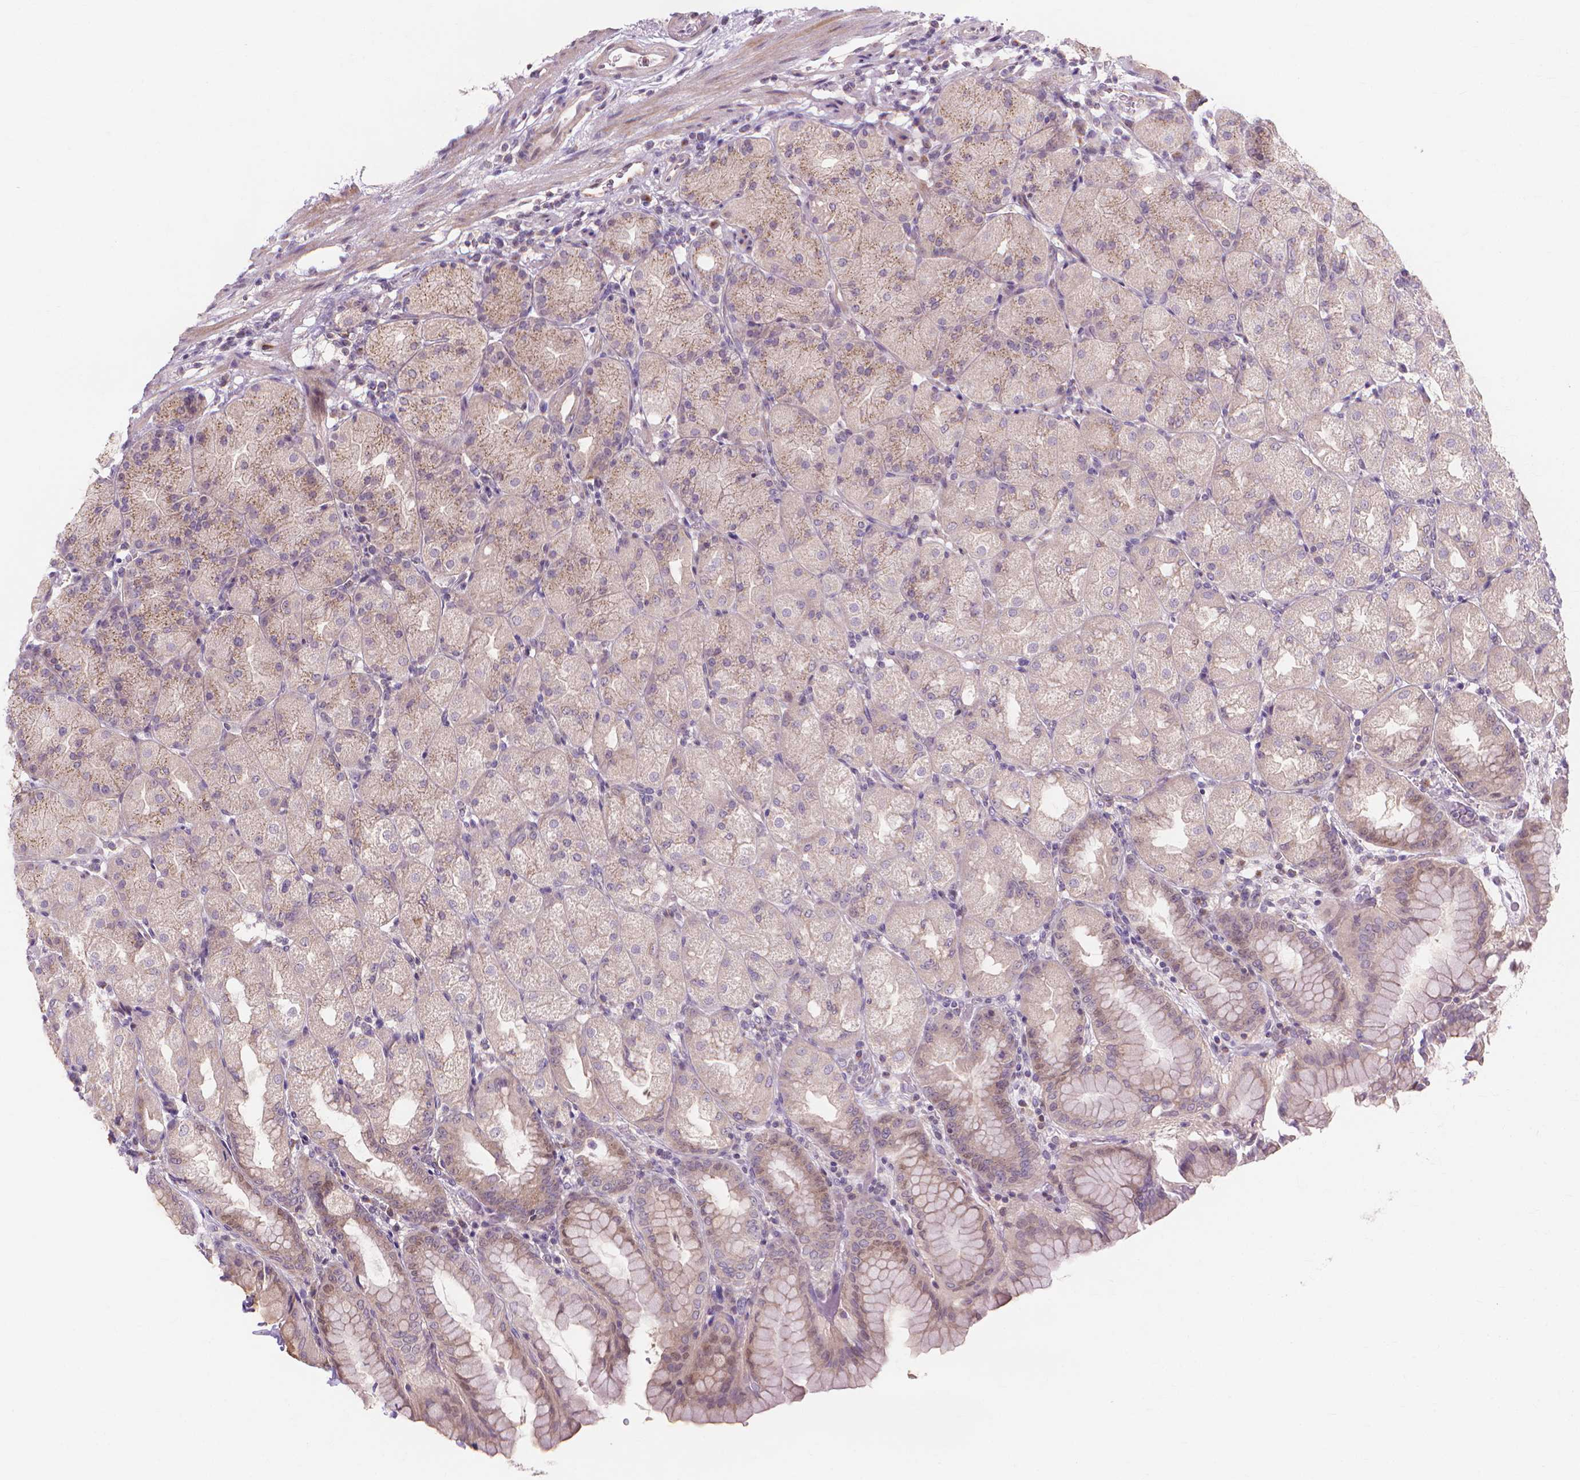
{"staining": {"intensity": "moderate", "quantity": "<25%", "location": "cytoplasmic/membranous"}, "tissue": "stomach", "cell_type": "Glandular cells", "image_type": "normal", "snomed": [{"axis": "morphology", "description": "Normal tissue, NOS"}, {"axis": "topography", "description": "Stomach, upper"}, {"axis": "topography", "description": "Stomach"}, {"axis": "topography", "description": "Stomach, lower"}], "caption": "This image shows immunohistochemistry (IHC) staining of unremarkable stomach, with low moderate cytoplasmic/membranous expression in about <25% of glandular cells.", "gene": "PRDM13", "patient": {"sex": "male", "age": 62}}